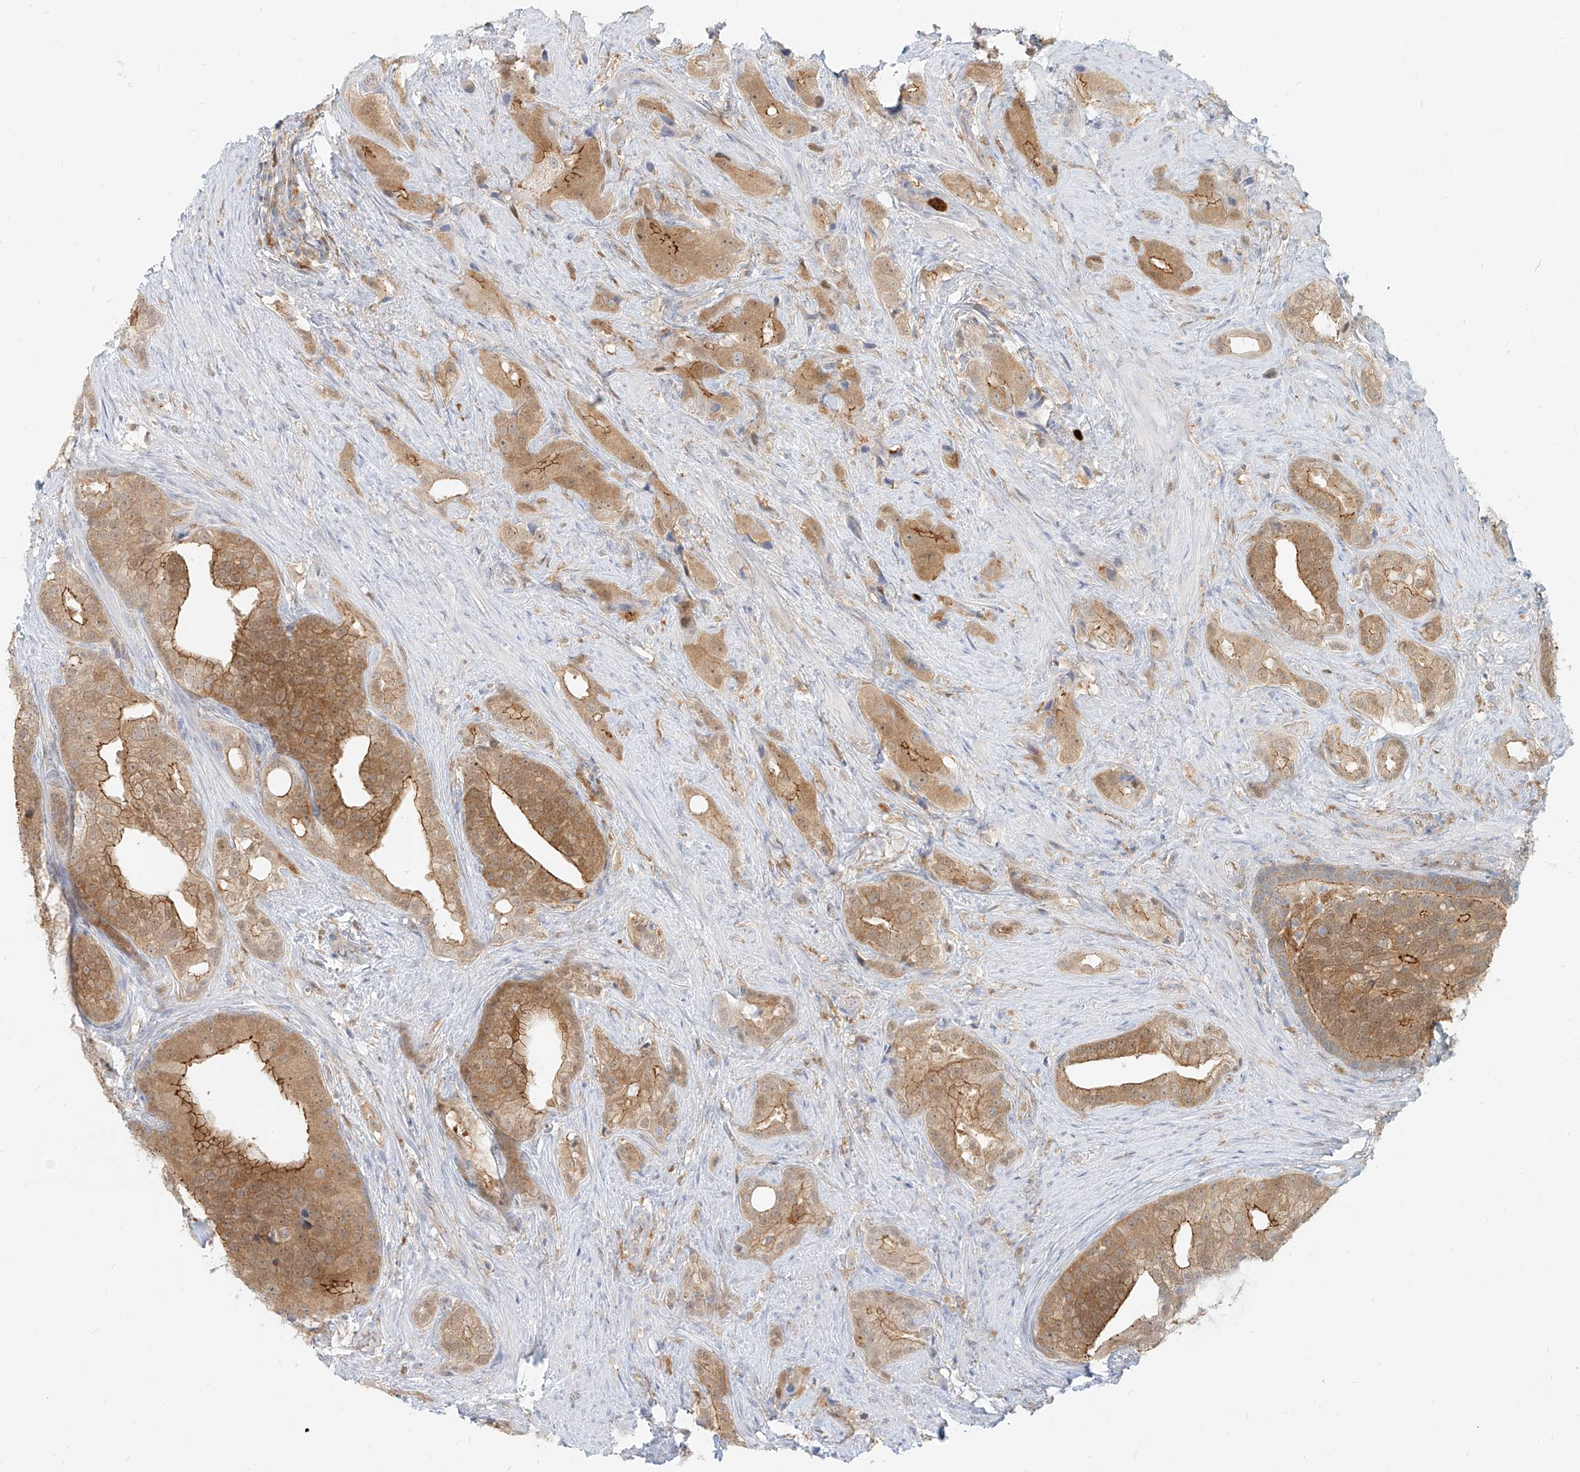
{"staining": {"intensity": "moderate", "quantity": ">75%", "location": "cytoplasmic/membranous"}, "tissue": "prostate cancer", "cell_type": "Tumor cells", "image_type": "cancer", "snomed": [{"axis": "morphology", "description": "Adenocarcinoma, Low grade"}, {"axis": "topography", "description": "Prostate"}], "caption": "DAB (3,3'-diaminobenzidine) immunohistochemical staining of human prostate cancer (low-grade adenocarcinoma) displays moderate cytoplasmic/membranous protein expression in about >75% of tumor cells.", "gene": "PGD", "patient": {"sex": "male", "age": 71}}